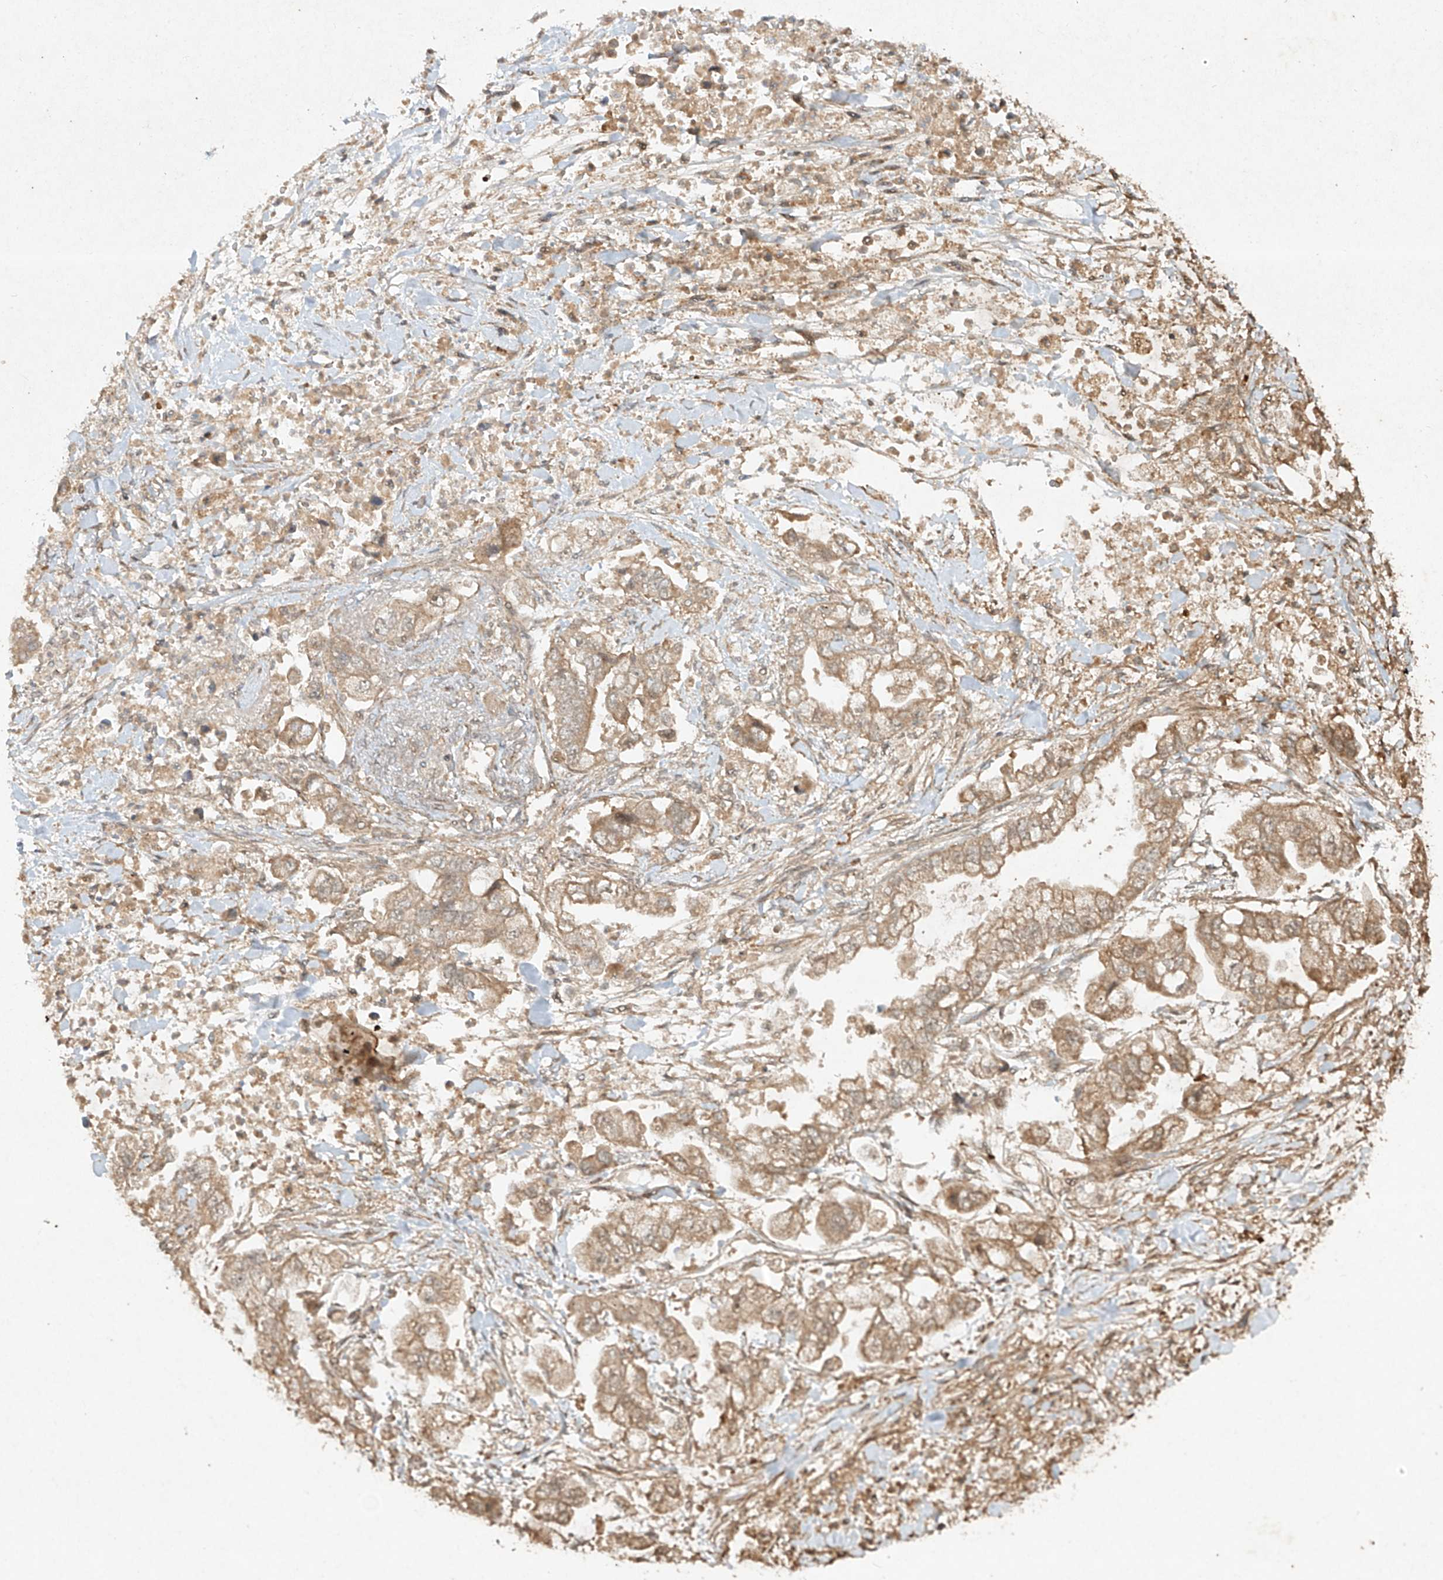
{"staining": {"intensity": "weak", "quantity": ">75%", "location": "cytoplasmic/membranous"}, "tissue": "stomach cancer", "cell_type": "Tumor cells", "image_type": "cancer", "snomed": [{"axis": "morphology", "description": "Normal tissue, NOS"}, {"axis": "morphology", "description": "Adenocarcinoma, NOS"}, {"axis": "topography", "description": "Stomach"}], "caption": "Immunohistochemical staining of human stomach adenocarcinoma exhibits weak cytoplasmic/membranous protein positivity in about >75% of tumor cells.", "gene": "CYYR1", "patient": {"sex": "male", "age": 62}}